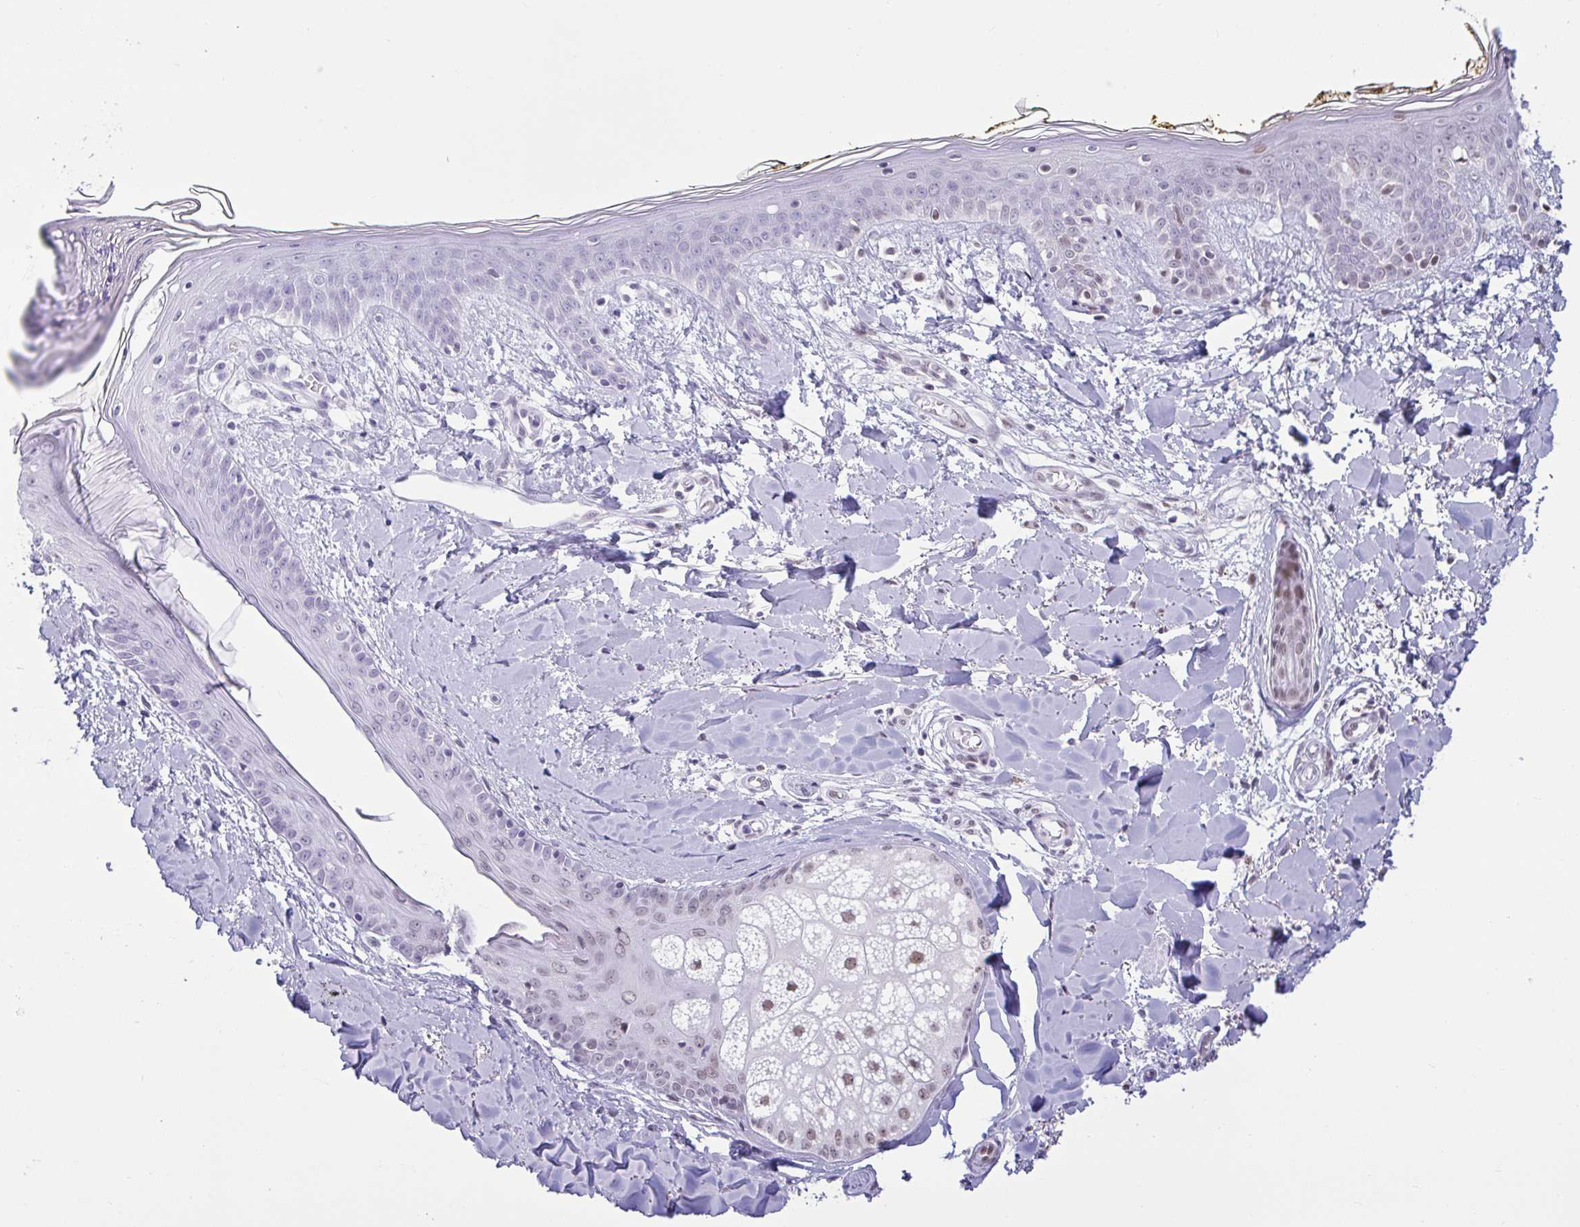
{"staining": {"intensity": "moderate", "quantity": "25%-75%", "location": "nuclear"}, "tissue": "skin", "cell_type": "Fibroblasts", "image_type": "normal", "snomed": [{"axis": "morphology", "description": "Normal tissue, NOS"}, {"axis": "topography", "description": "Skin"}], "caption": "Immunohistochemical staining of normal skin demonstrates 25%-75% levels of moderate nuclear protein positivity in approximately 25%-75% of fibroblasts. The staining was performed using DAB (3,3'-diaminobenzidine) to visualize the protein expression in brown, while the nuclei were stained in blue with hematoxylin (Magnification: 20x).", "gene": "CBFA2T2", "patient": {"sex": "female", "age": 34}}